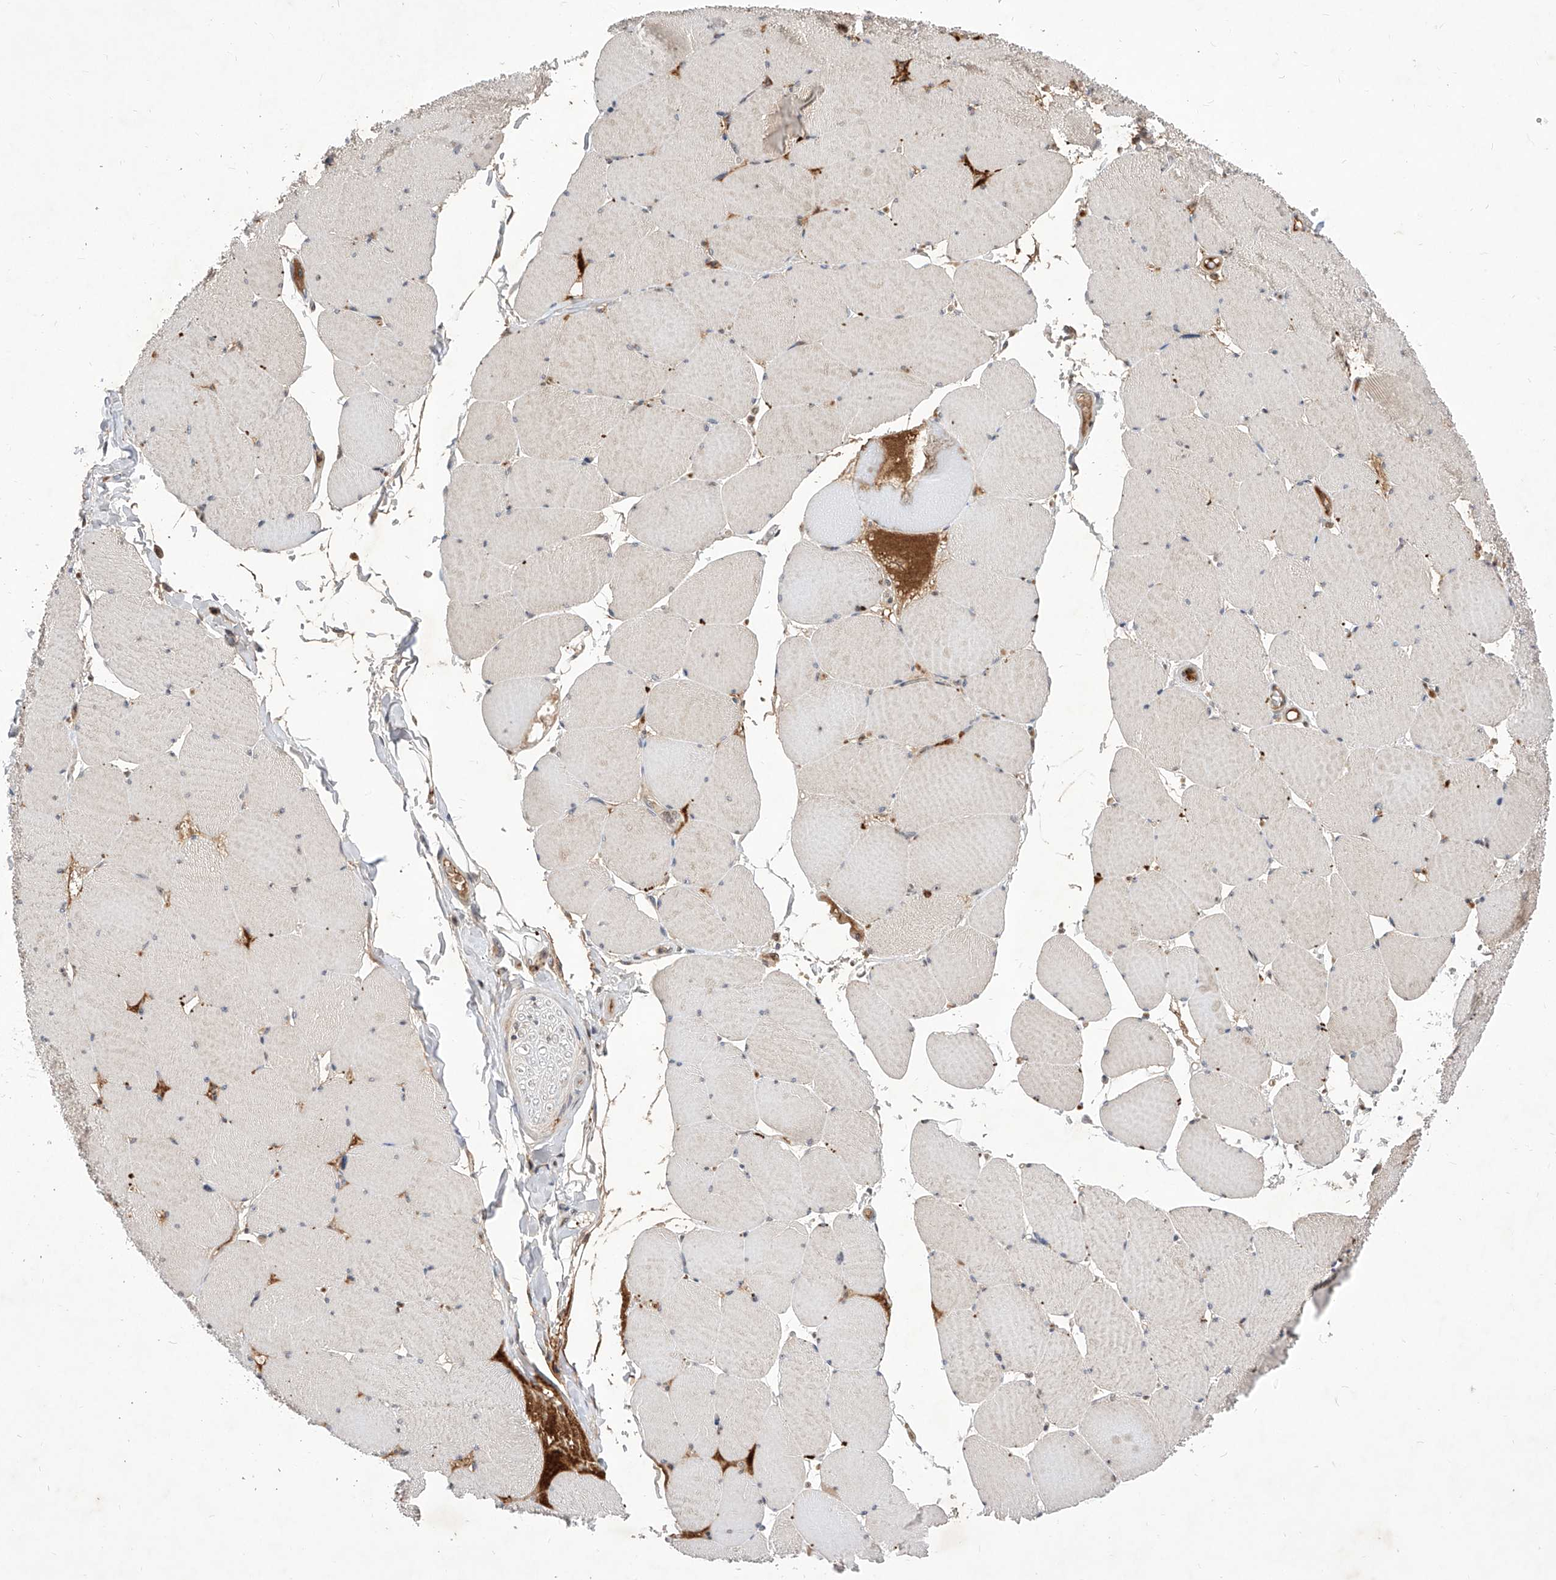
{"staining": {"intensity": "moderate", "quantity": "25%-75%", "location": "cytoplasmic/membranous,nuclear"}, "tissue": "skeletal muscle", "cell_type": "Myocytes", "image_type": "normal", "snomed": [{"axis": "morphology", "description": "Normal tissue, NOS"}, {"axis": "topography", "description": "Skeletal muscle"}, {"axis": "topography", "description": "Head-Neck"}], "caption": "Immunohistochemistry (DAB (3,3'-diaminobenzidine)) staining of normal human skeletal muscle reveals moderate cytoplasmic/membranous,nuclear protein positivity in approximately 25%-75% of myocytes. (DAB (3,3'-diaminobenzidine) IHC with brightfield microscopy, high magnification).", "gene": "LGR4", "patient": {"sex": "male", "age": 66}}